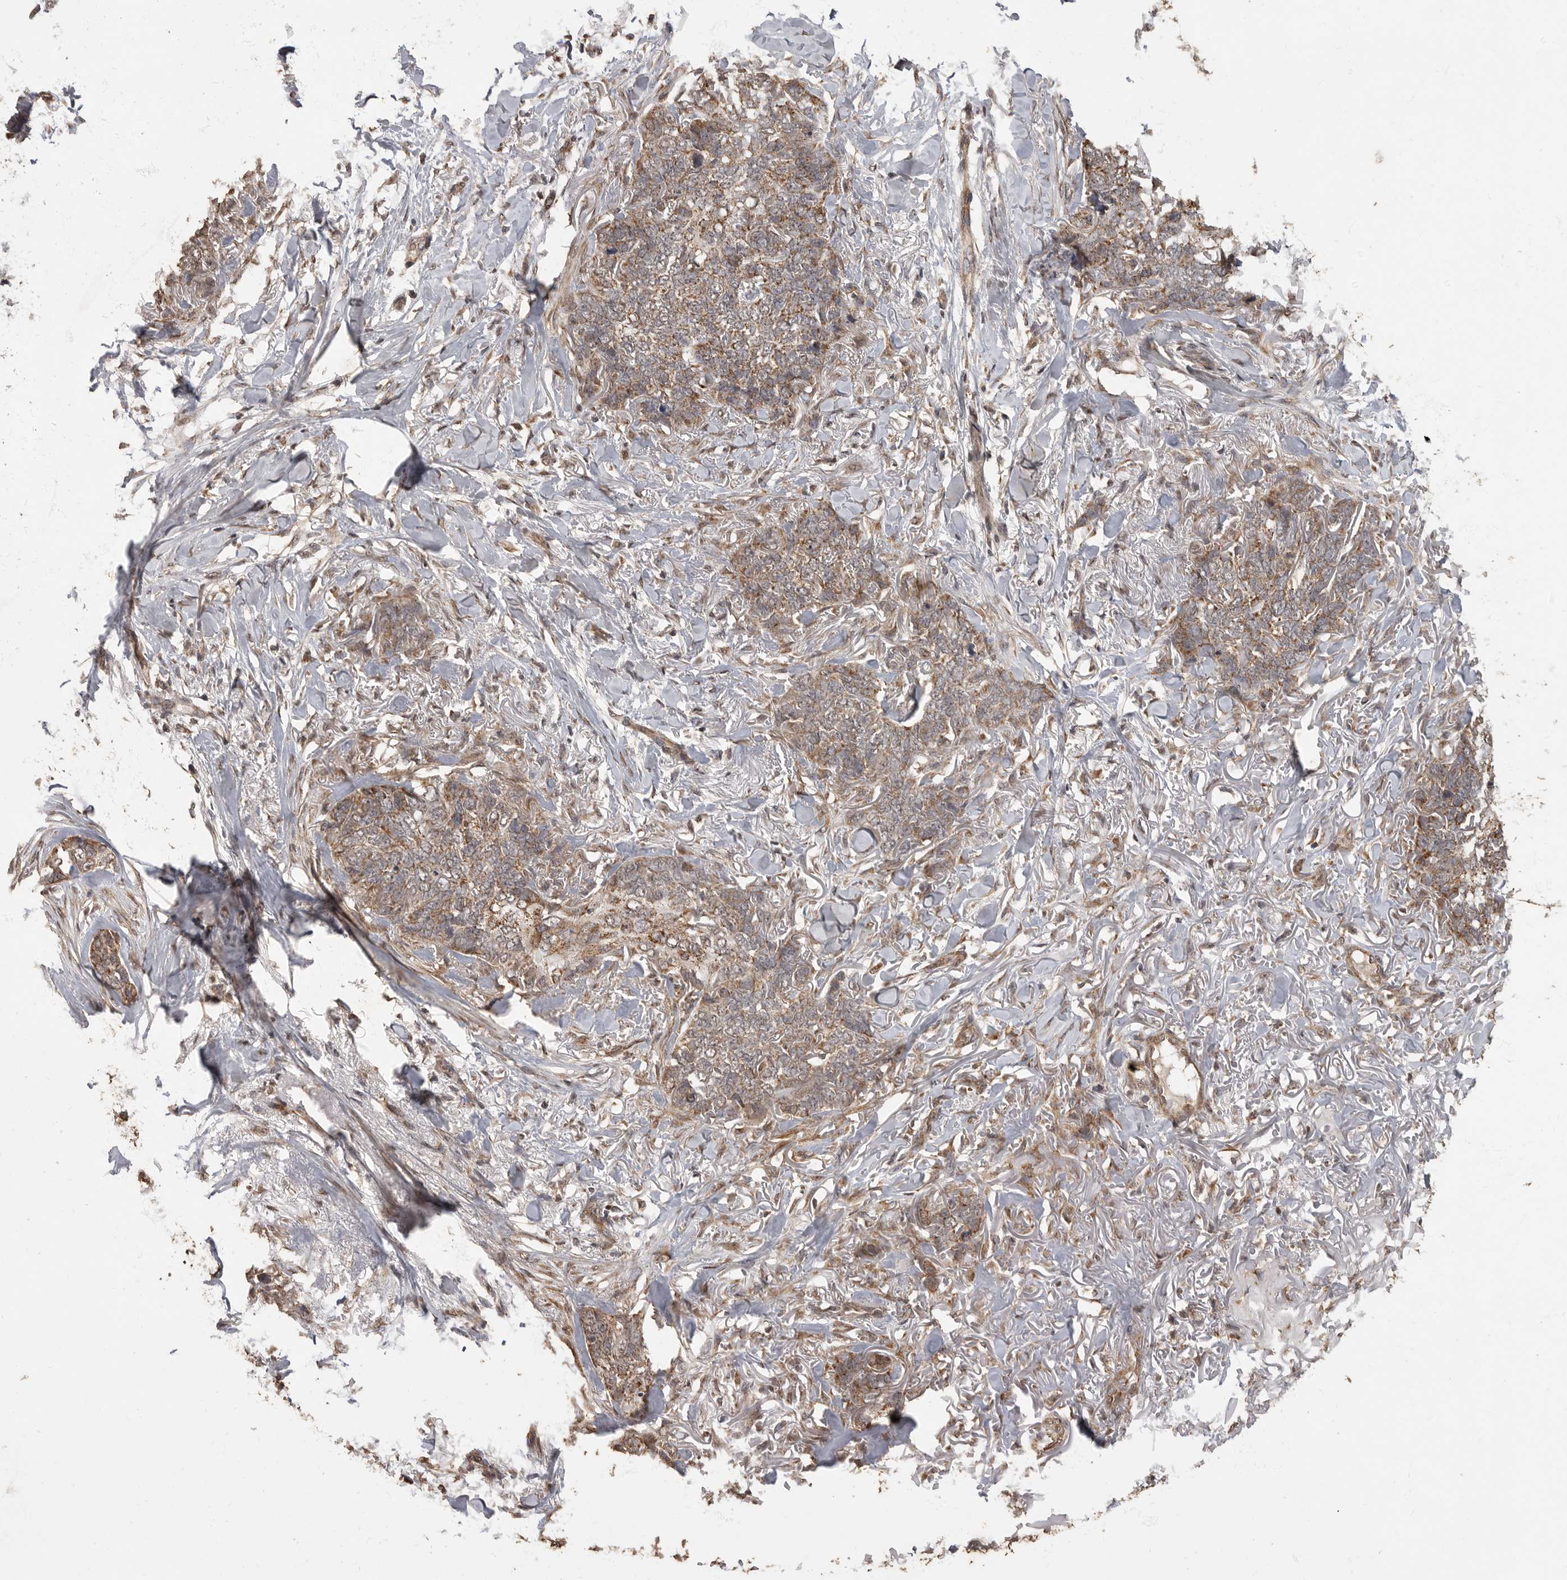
{"staining": {"intensity": "moderate", "quantity": ">75%", "location": "cytoplasmic/membranous"}, "tissue": "skin cancer", "cell_type": "Tumor cells", "image_type": "cancer", "snomed": [{"axis": "morphology", "description": "Normal tissue, NOS"}, {"axis": "morphology", "description": "Basal cell carcinoma"}, {"axis": "topography", "description": "Skin"}], "caption": "This is an image of IHC staining of basal cell carcinoma (skin), which shows moderate staining in the cytoplasmic/membranous of tumor cells.", "gene": "MAFG", "patient": {"sex": "male", "age": 77}}